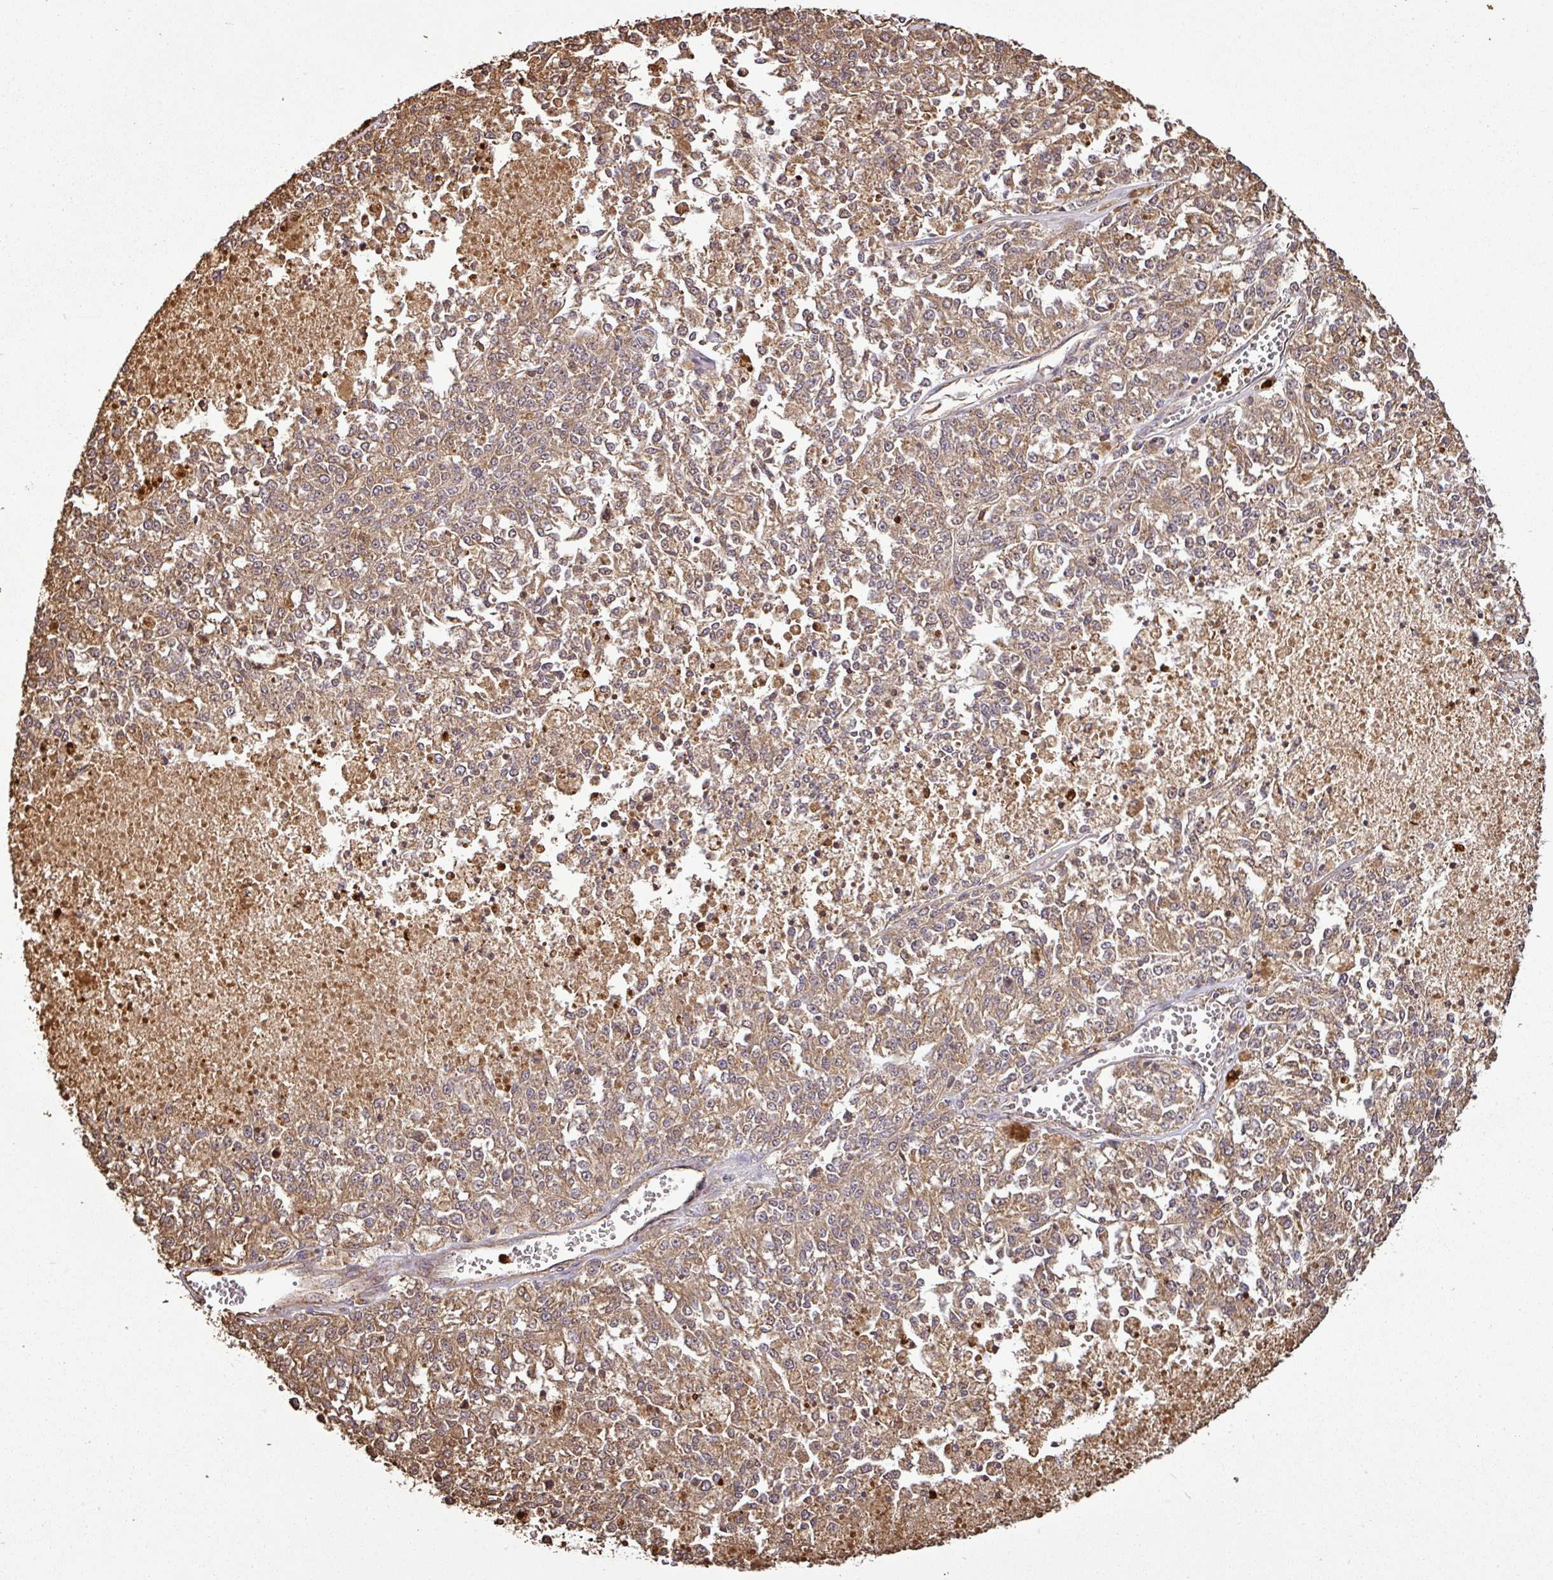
{"staining": {"intensity": "moderate", "quantity": ">75%", "location": "cytoplasmic/membranous"}, "tissue": "melanoma", "cell_type": "Tumor cells", "image_type": "cancer", "snomed": [{"axis": "morphology", "description": "Malignant melanoma, NOS"}, {"axis": "topography", "description": "Skin"}], "caption": "Malignant melanoma stained with DAB immunohistochemistry demonstrates medium levels of moderate cytoplasmic/membranous staining in approximately >75% of tumor cells. The protein is stained brown, and the nuclei are stained in blue (DAB IHC with brightfield microscopy, high magnification).", "gene": "PLEKHM1", "patient": {"sex": "female", "age": 64}}